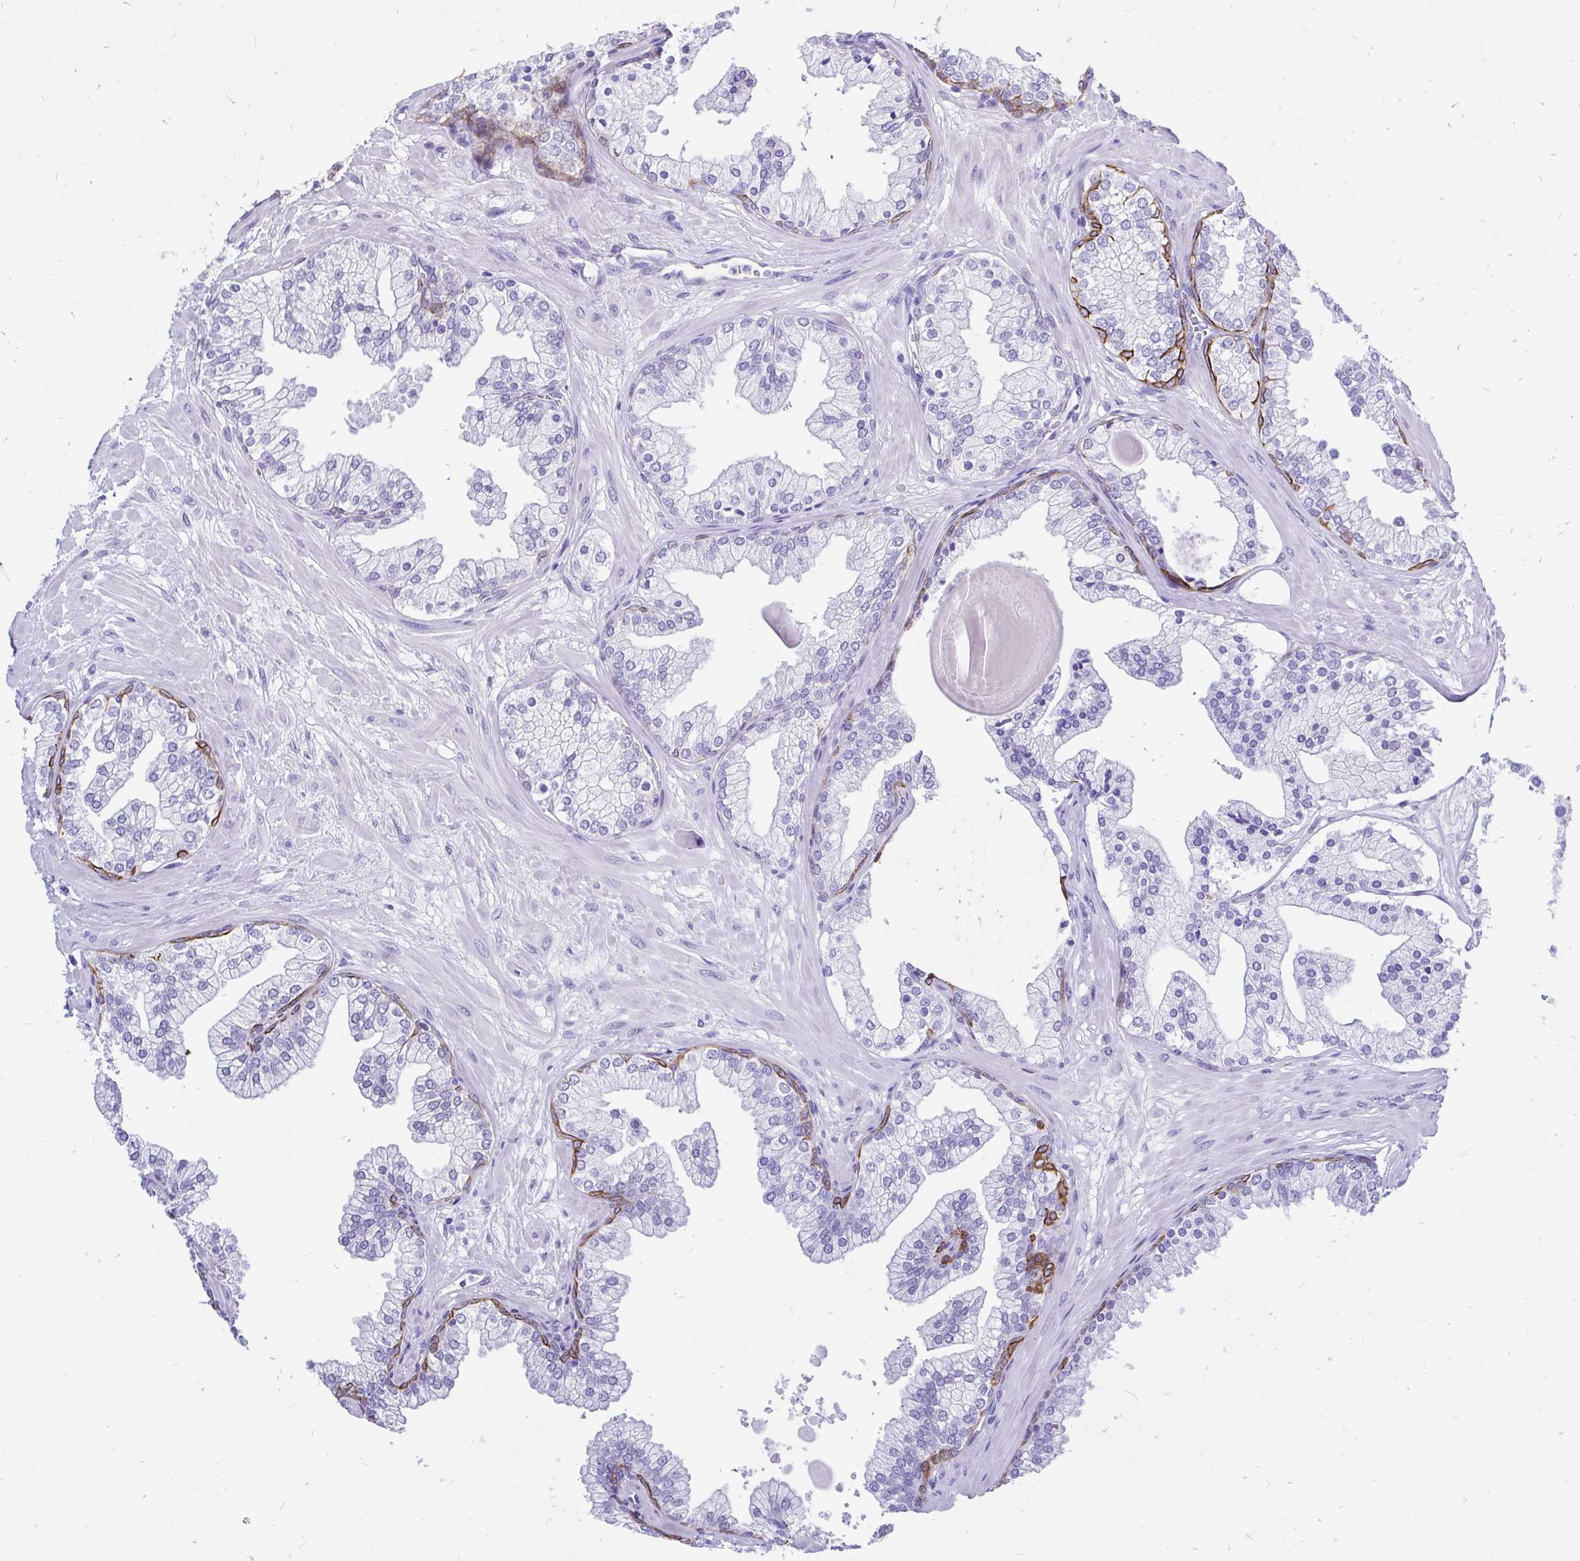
{"staining": {"intensity": "moderate", "quantity": "<25%", "location": "cytoplasmic/membranous"}, "tissue": "prostate", "cell_type": "Glandular cells", "image_type": "normal", "snomed": [{"axis": "morphology", "description": "Normal tissue, NOS"}, {"axis": "topography", "description": "Prostate"}, {"axis": "topography", "description": "Peripheral nerve tissue"}], "caption": "Glandular cells exhibit low levels of moderate cytoplasmic/membranous positivity in approximately <25% of cells in benign human prostate.", "gene": "KRT13", "patient": {"sex": "male", "age": 61}}